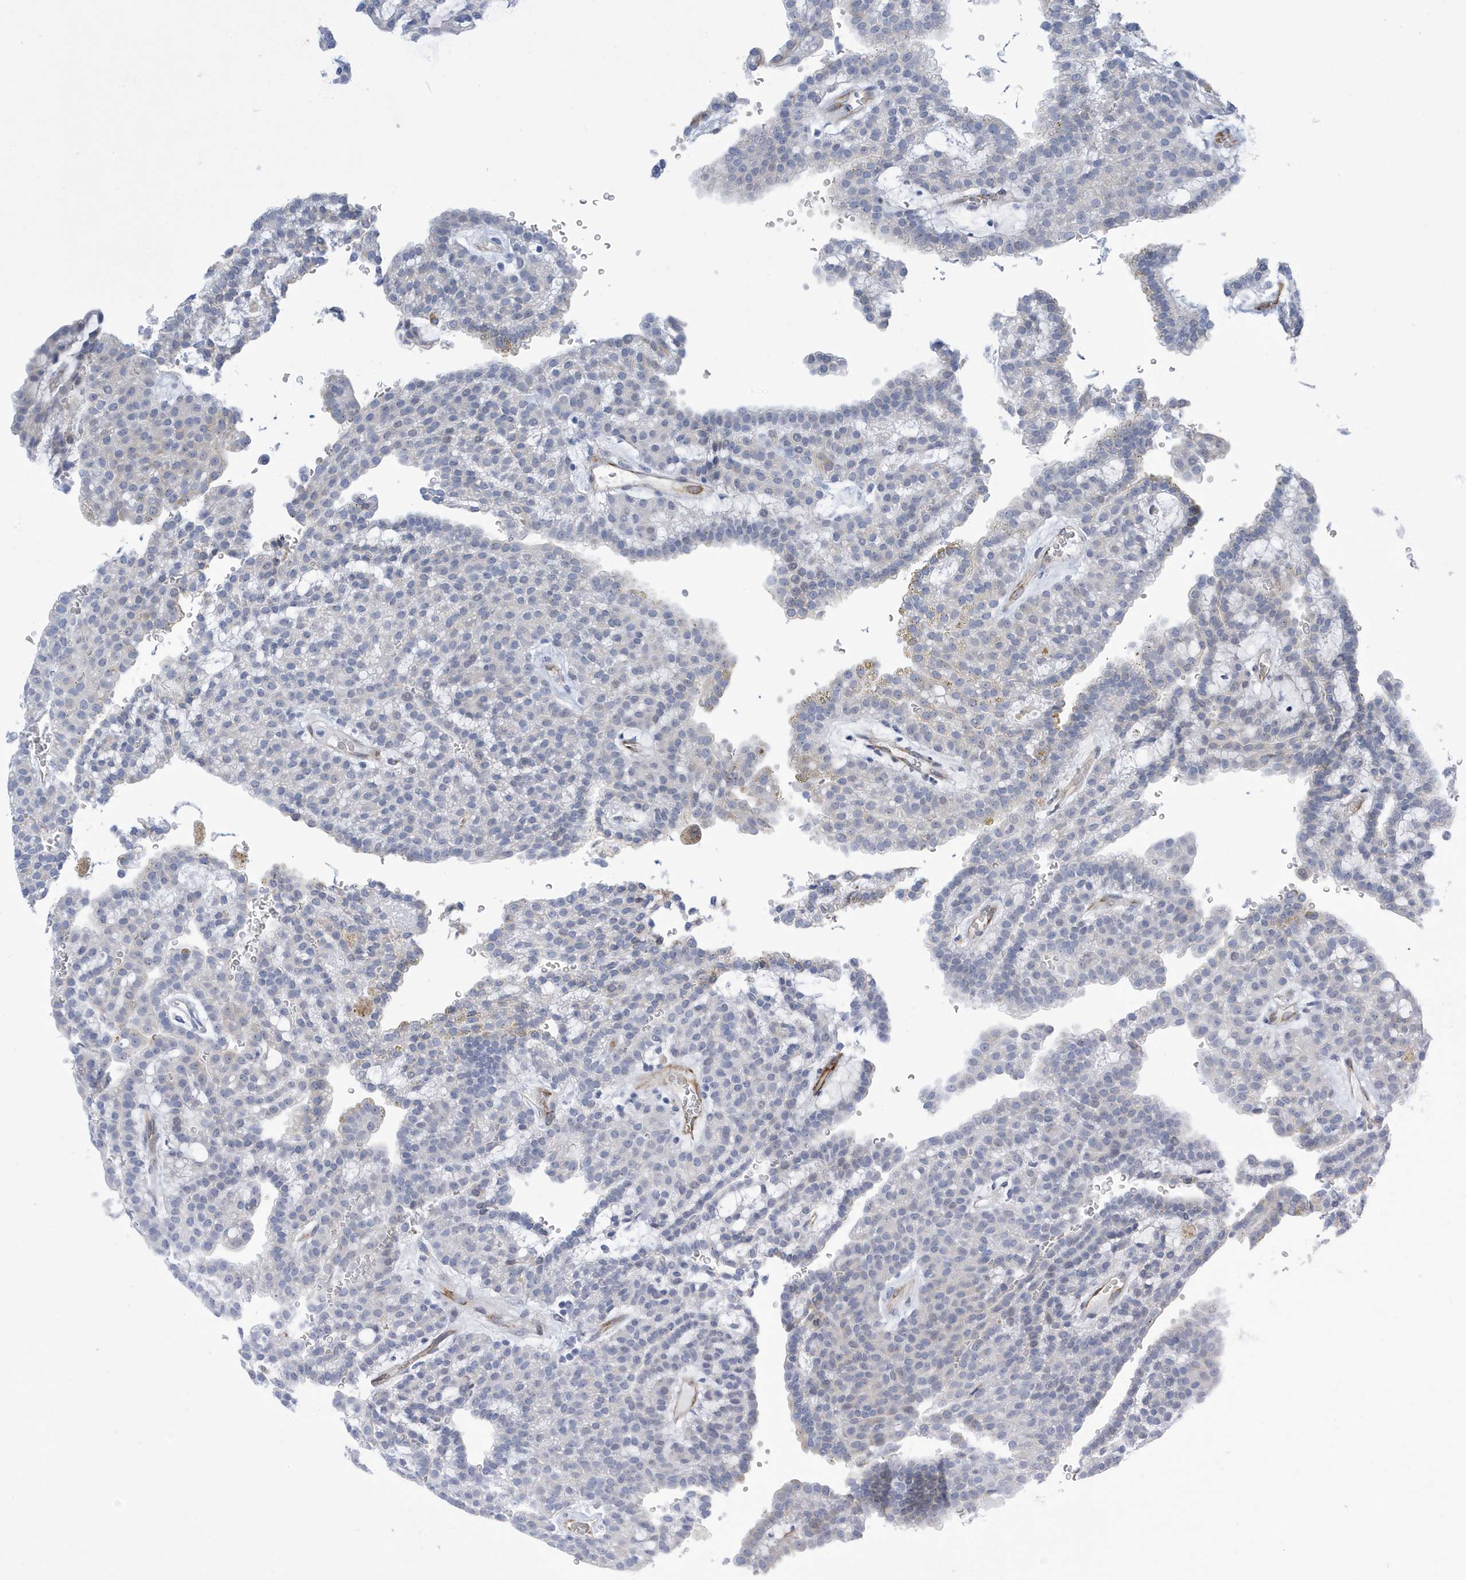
{"staining": {"intensity": "negative", "quantity": "none", "location": "none"}, "tissue": "renal cancer", "cell_type": "Tumor cells", "image_type": "cancer", "snomed": [{"axis": "morphology", "description": "Adenocarcinoma, NOS"}, {"axis": "topography", "description": "Kidney"}], "caption": "This is an IHC image of human renal cancer (adenocarcinoma). There is no expression in tumor cells.", "gene": "SEMA3F", "patient": {"sex": "male", "age": 63}}